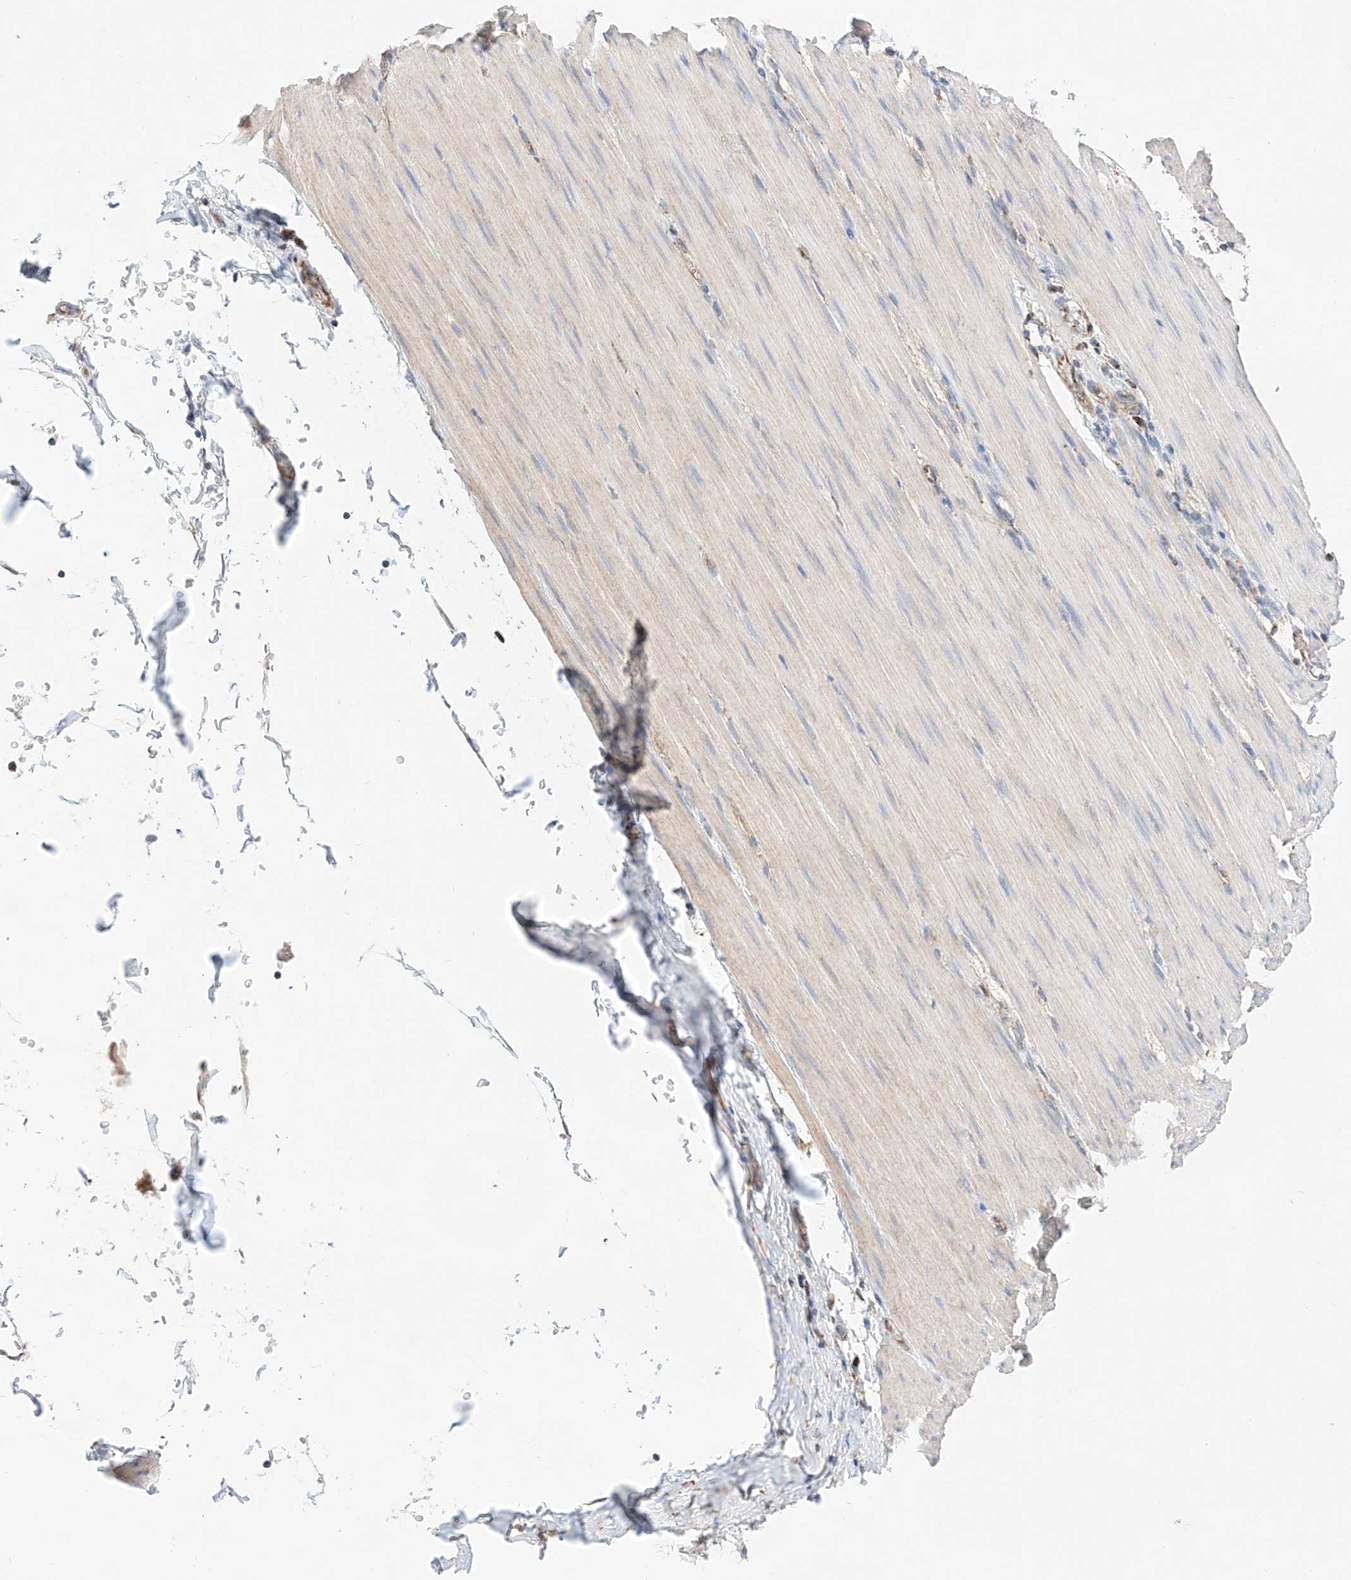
{"staining": {"intensity": "weak", "quantity": "25%-75%", "location": "cytoplasmic/membranous"}, "tissue": "smooth muscle", "cell_type": "Smooth muscle cells", "image_type": "normal", "snomed": [{"axis": "morphology", "description": "Normal tissue, NOS"}, {"axis": "morphology", "description": "Adenocarcinoma, NOS"}, {"axis": "topography", "description": "Colon"}, {"axis": "topography", "description": "Peripheral nerve tissue"}], "caption": "Immunohistochemical staining of benign human smooth muscle reveals low levels of weak cytoplasmic/membranous expression in approximately 25%-75% of smooth muscle cells. (brown staining indicates protein expression, while blue staining denotes nuclei).", "gene": "KTI12", "patient": {"sex": "male", "age": 14}}